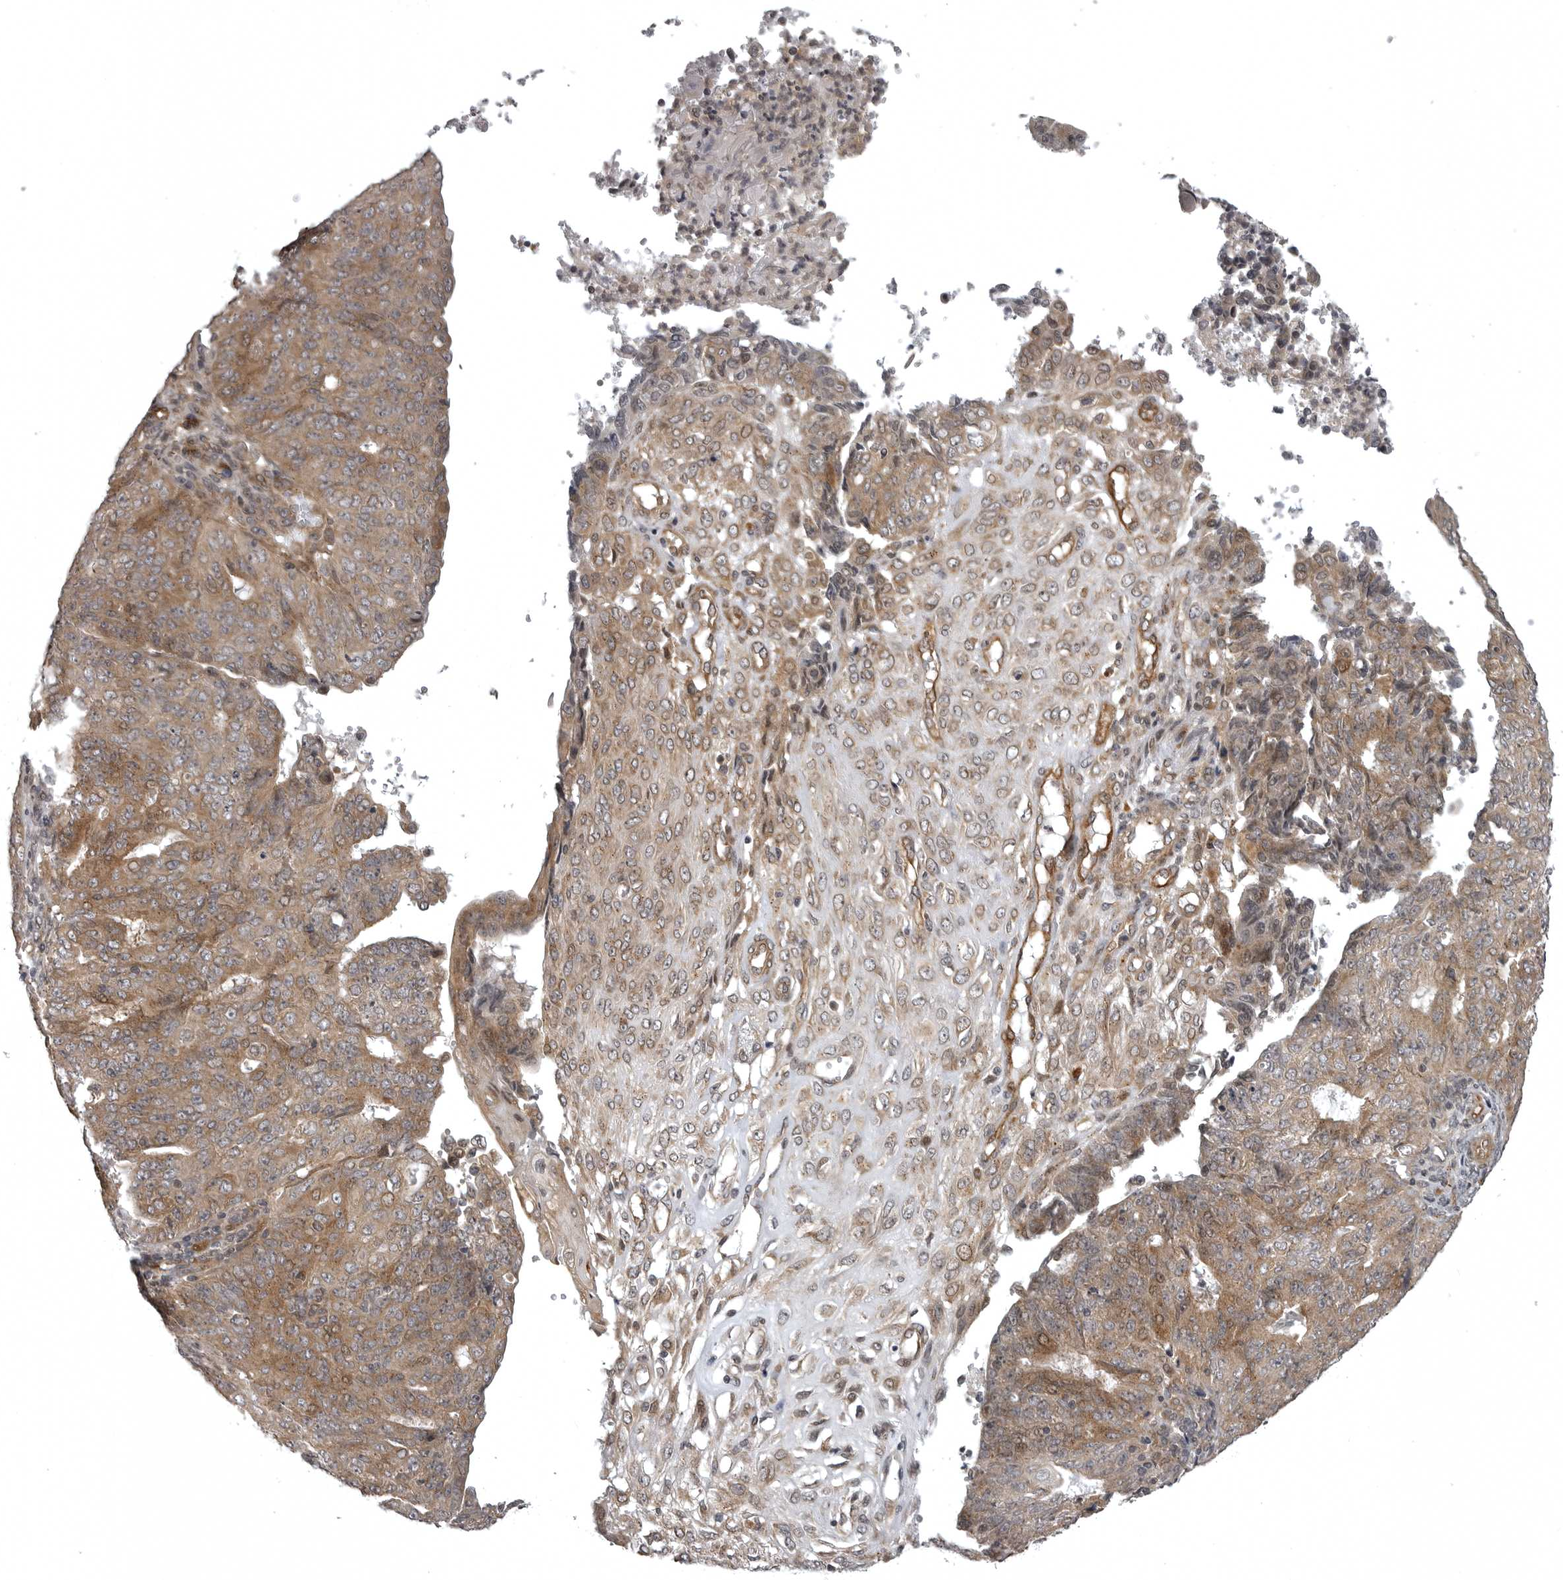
{"staining": {"intensity": "moderate", "quantity": ">75%", "location": "cytoplasmic/membranous"}, "tissue": "endometrial cancer", "cell_type": "Tumor cells", "image_type": "cancer", "snomed": [{"axis": "morphology", "description": "Adenocarcinoma, NOS"}, {"axis": "topography", "description": "Endometrium"}], "caption": "Protein analysis of endometrial cancer tissue exhibits moderate cytoplasmic/membranous staining in about >75% of tumor cells. Ihc stains the protein of interest in brown and the nuclei are stained blue.", "gene": "SNX16", "patient": {"sex": "female", "age": 32}}